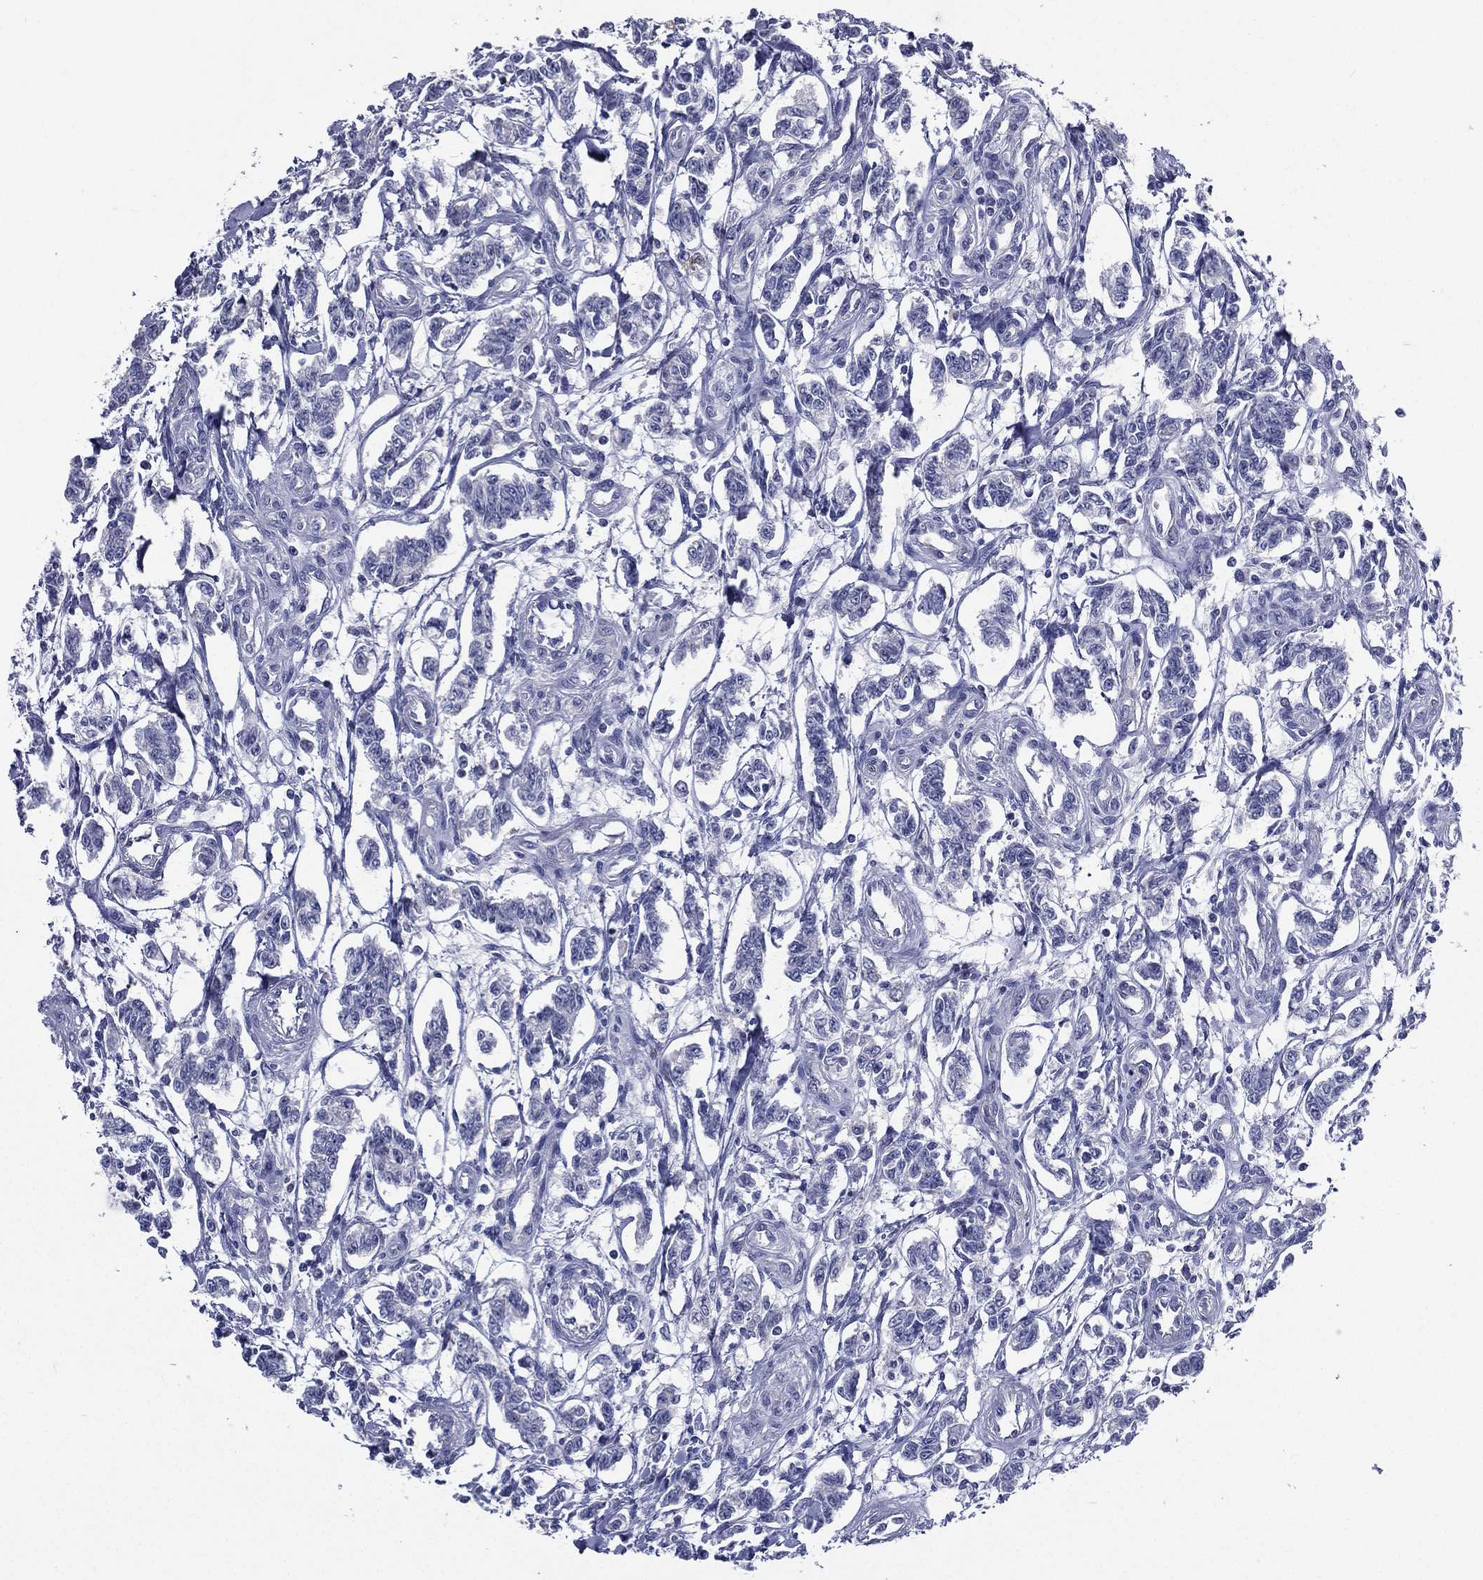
{"staining": {"intensity": "negative", "quantity": "none", "location": "none"}, "tissue": "carcinoid", "cell_type": "Tumor cells", "image_type": "cancer", "snomed": [{"axis": "morphology", "description": "Carcinoid, malignant, NOS"}, {"axis": "topography", "description": "Kidney"}], "caption": "This is an IHC photomicrograph of carcinoid. There is no expression in tumor cells.", "gene": "TGM1", "patient": {"sex": "female", "age": 41}}